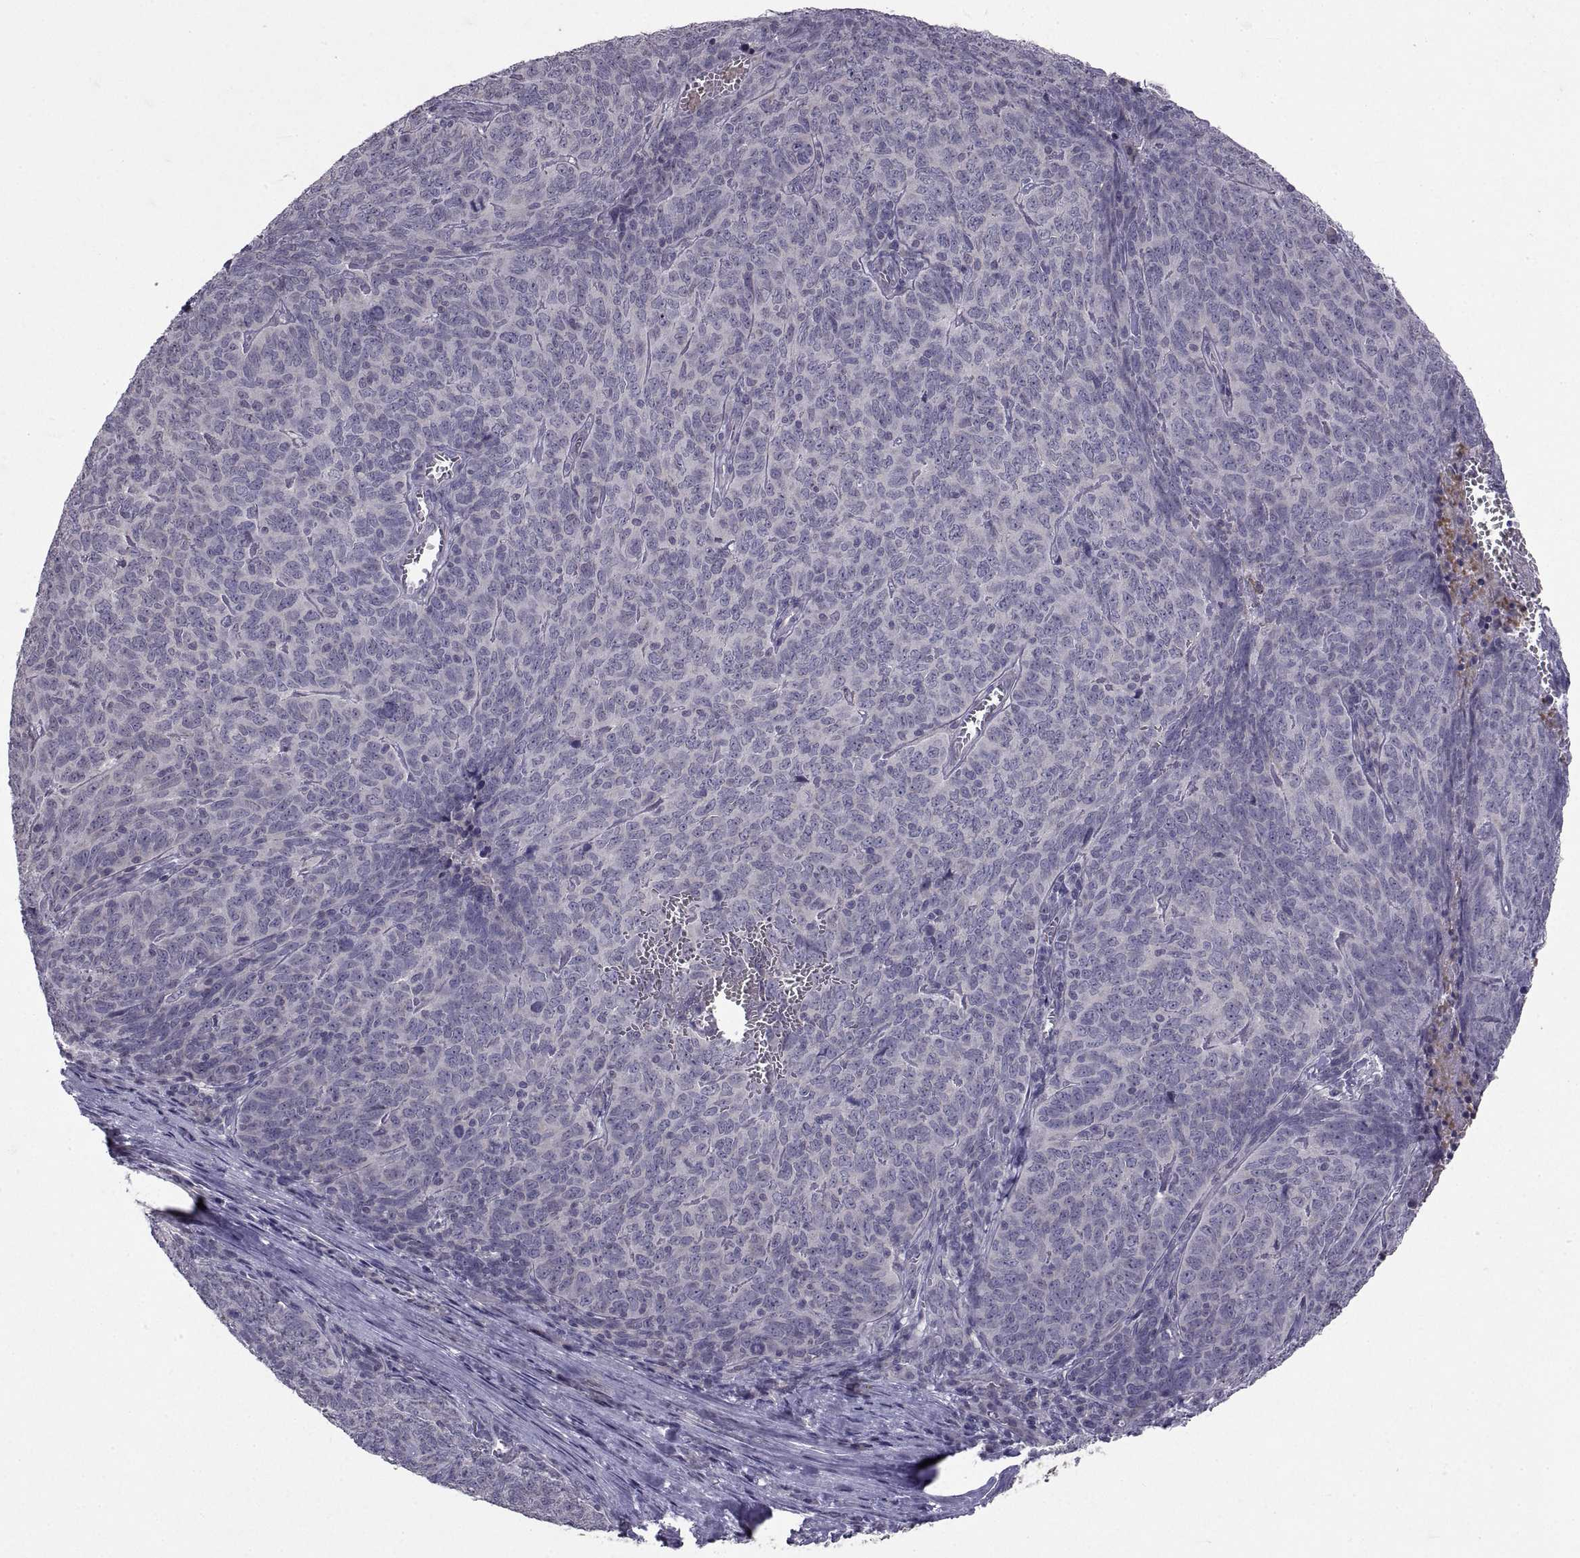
{"staining": {"intensity": "moderate", "quantity": "<25%", "location": "cytoplasmic/membranous"}, "tissue": "skin cancer", "cell_type": "Tumor cells", "image_type": "cancer", "snomed": [{"axis": "morphology", "description": "Squamous cell carcinoma, NOS"}, {"axis": "topography", "description": "Skin"}, {"axis": "topography", "description": "Anal"}], "caption": "A histopathology image showing moderate cytoplasmic/membranous staining in about <25% of tumor cells in skin cancer, as visualized by brown immunohistochemical staining.", "gene": "NPTX2", "patient": {"sex": "female", "age": 51}}